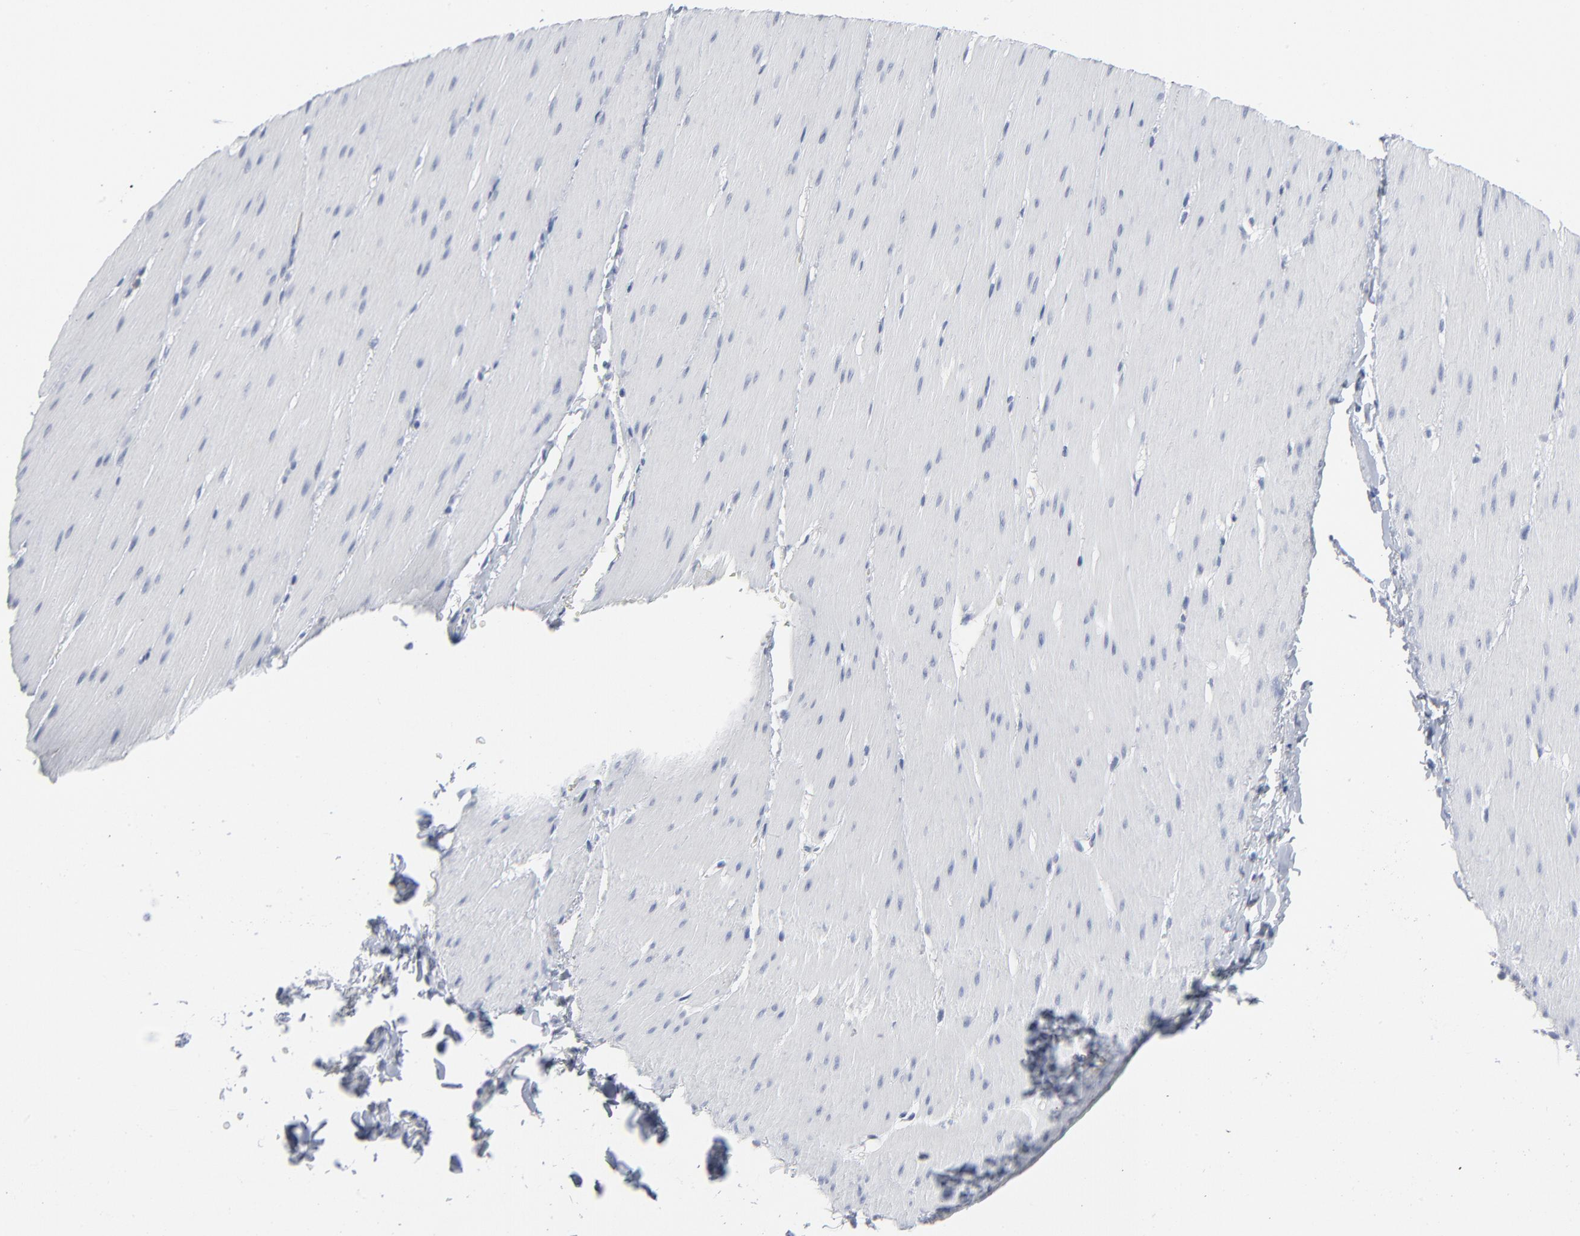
{"staining": {"intensity": "negative", "quantity": "none", "location": "none"}, "tissue": "smooth muscle", "cell_type": "Smooth muscle cells", "image_type": "normal", "snomed": [{"axis": "morphology", "description": "Normal tissue, NOS"}, {"axis": "topography", "description": "Smooth muscle"}, {"axis": "topography", "description": "Colon"}], "caption": "Immunohistochemical staining of unremarkable human smooth muscle displays no significant expression in smooth muscle cells. (DAB (3,3'-diaminobenzidine) IHC, high magnification).", "gene": "PAGE1", "patient": {"sex": "male", "age": 67}}